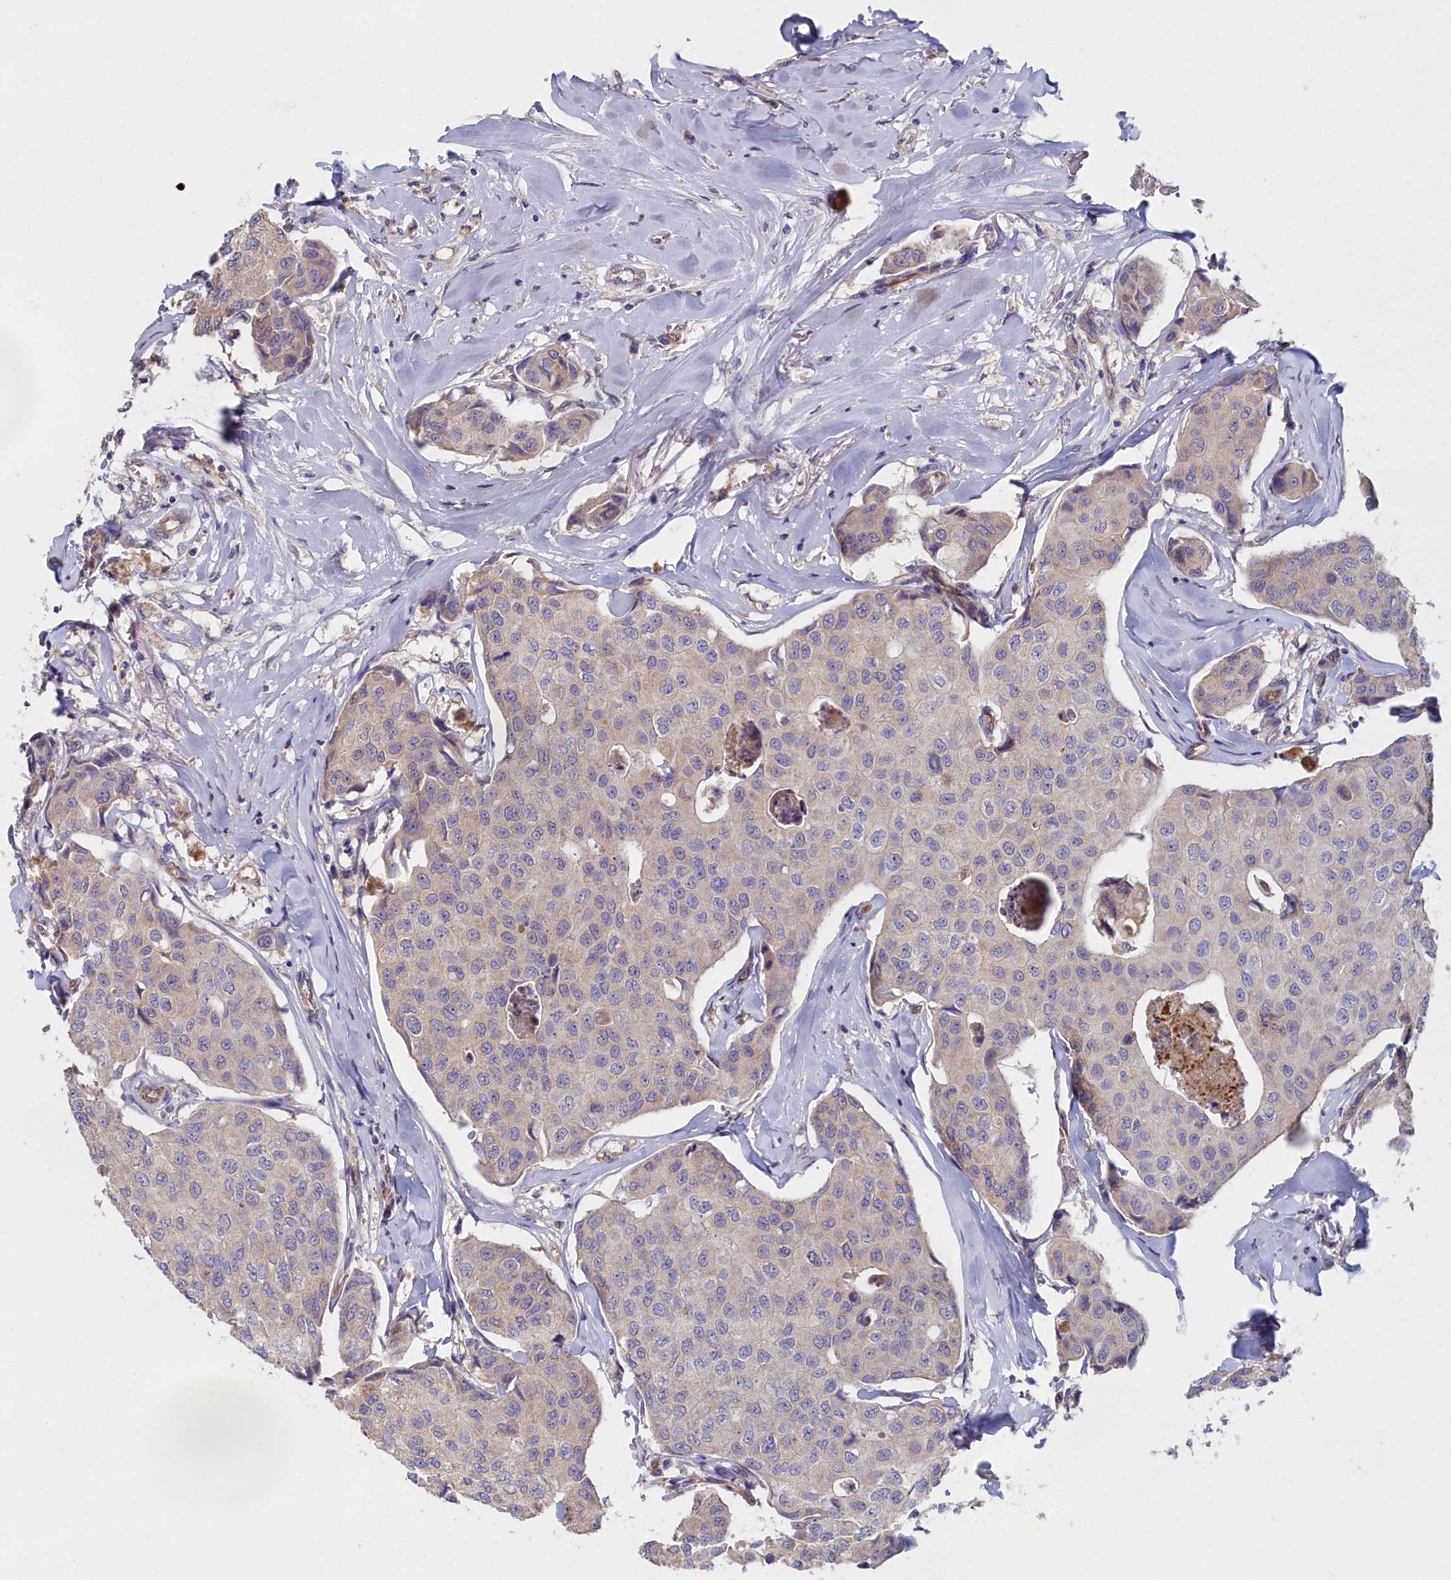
{"staining": {"intensity": "weak", "quantity": "<25%", "location": "cytoplasmic/membranous"}, "tissue": "breast cancer", "cell_type": "Tumor cells", "image_type": "cancer", "snomed": [{"axis": "morphology", "description": "Duct carcinoma"}, {"axis": "topography", "description": "Breast"}], "caption": "Immunohistochemistry (IHC) micrograph of breast cancer stained for a protein (brown), which displays no expression in tumor cells. (Stains: DAB (3,3'-diaminobenzidine) IHC with hematoxylin counter stain, Microscopy: brightfield microscopy at high magnification).", "gene": "RDX", "patient": {"sex": "female", "age": 80}}